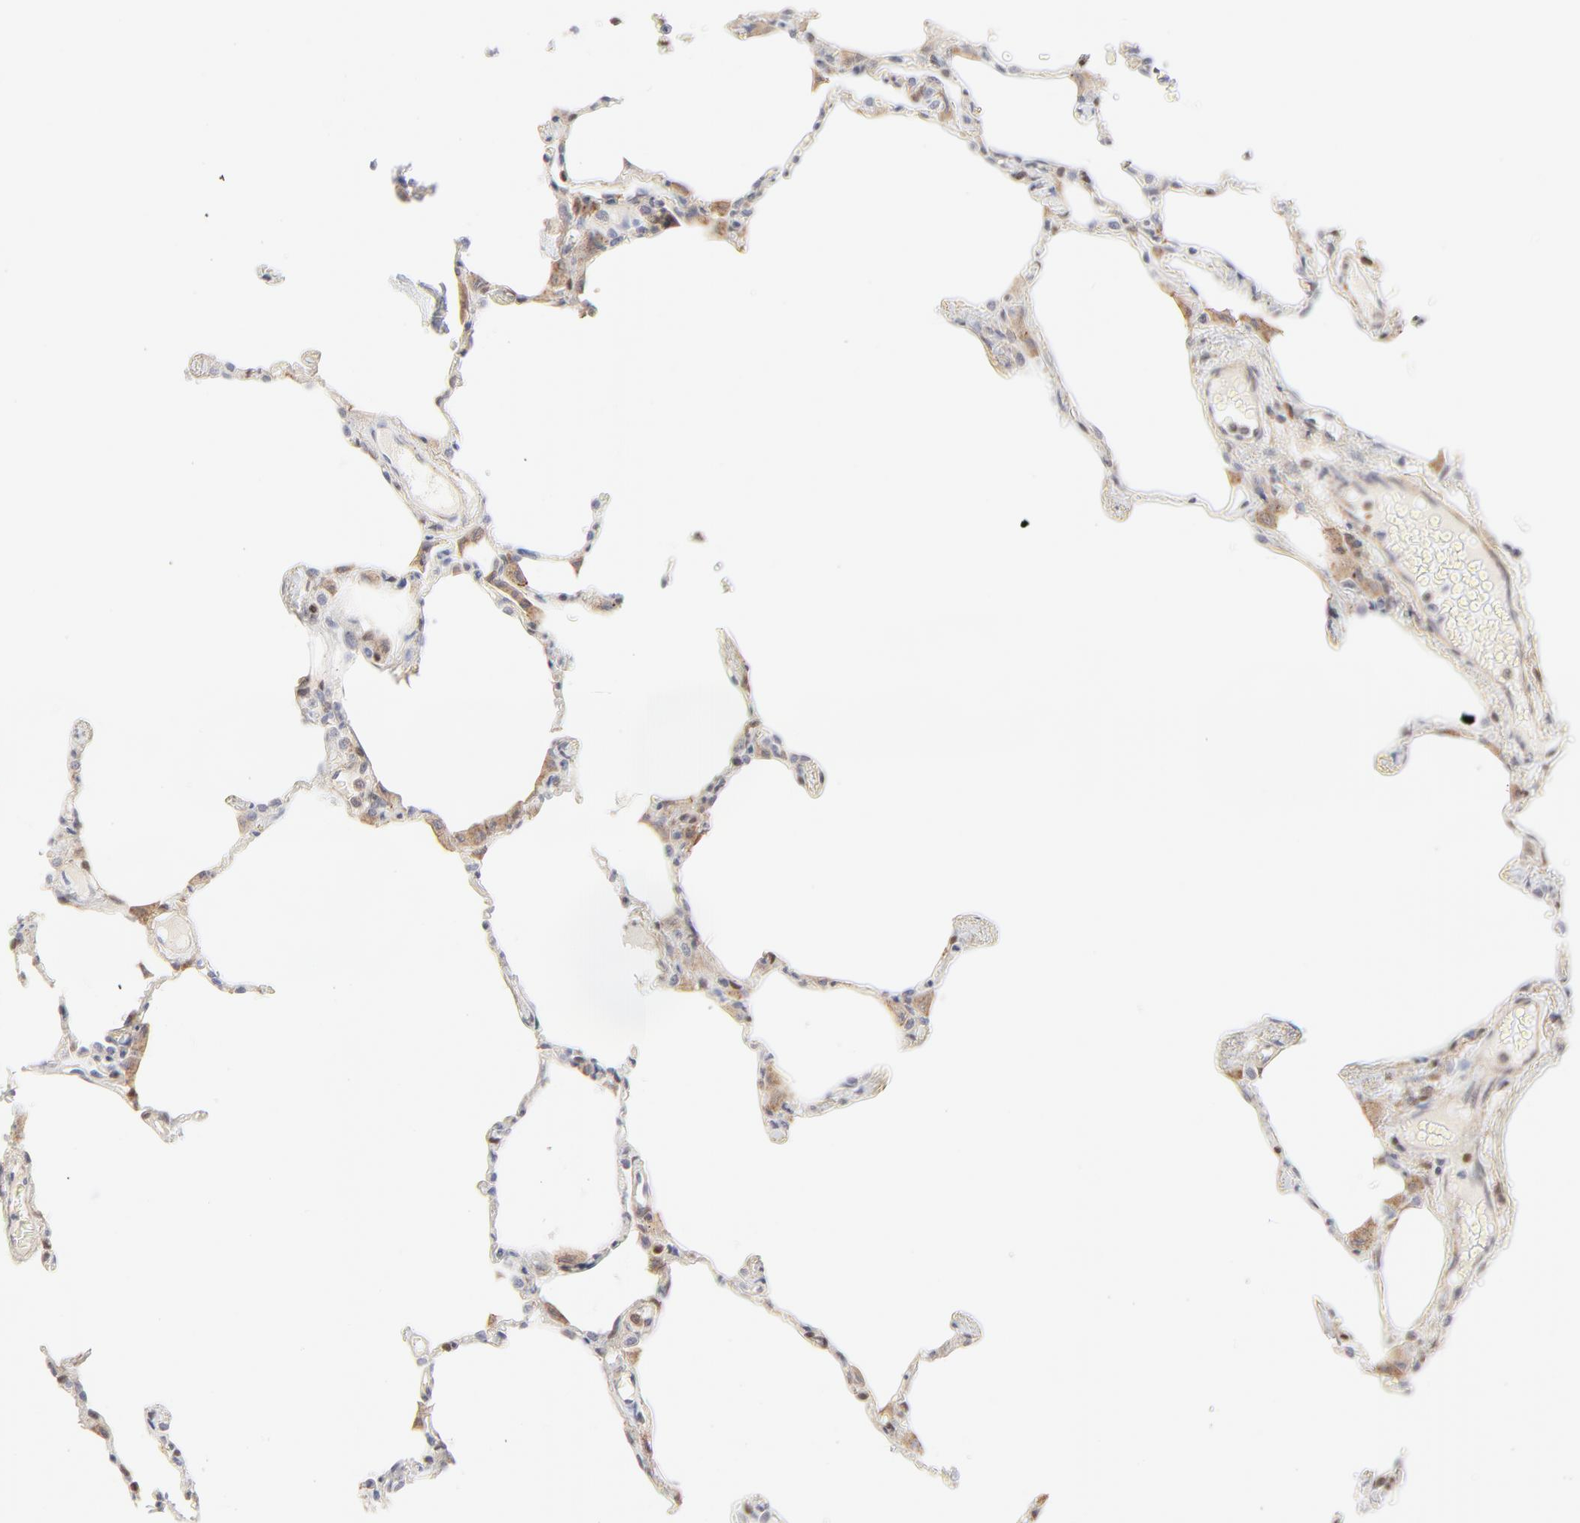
{"staining": {"intensity": "negative", "quantity": "none", "location": "none"}, "tissue": "lung", "cell_type": "Alveolar cells", "image_type": "normal", "snomed": [{"axis": "morphology", "description": "Normal tissue, NOS"}, {"axis": "topography", "description": "Lung"}], "caption": "This image is of benign lung stained with immunohistochemistry (IHC) to label a protein in brown with the nuclei are counter-stained blue. There is no expression in alveolar cells.", "gene": "CDK6", "patient": {"sex": "female", "age": 49}}